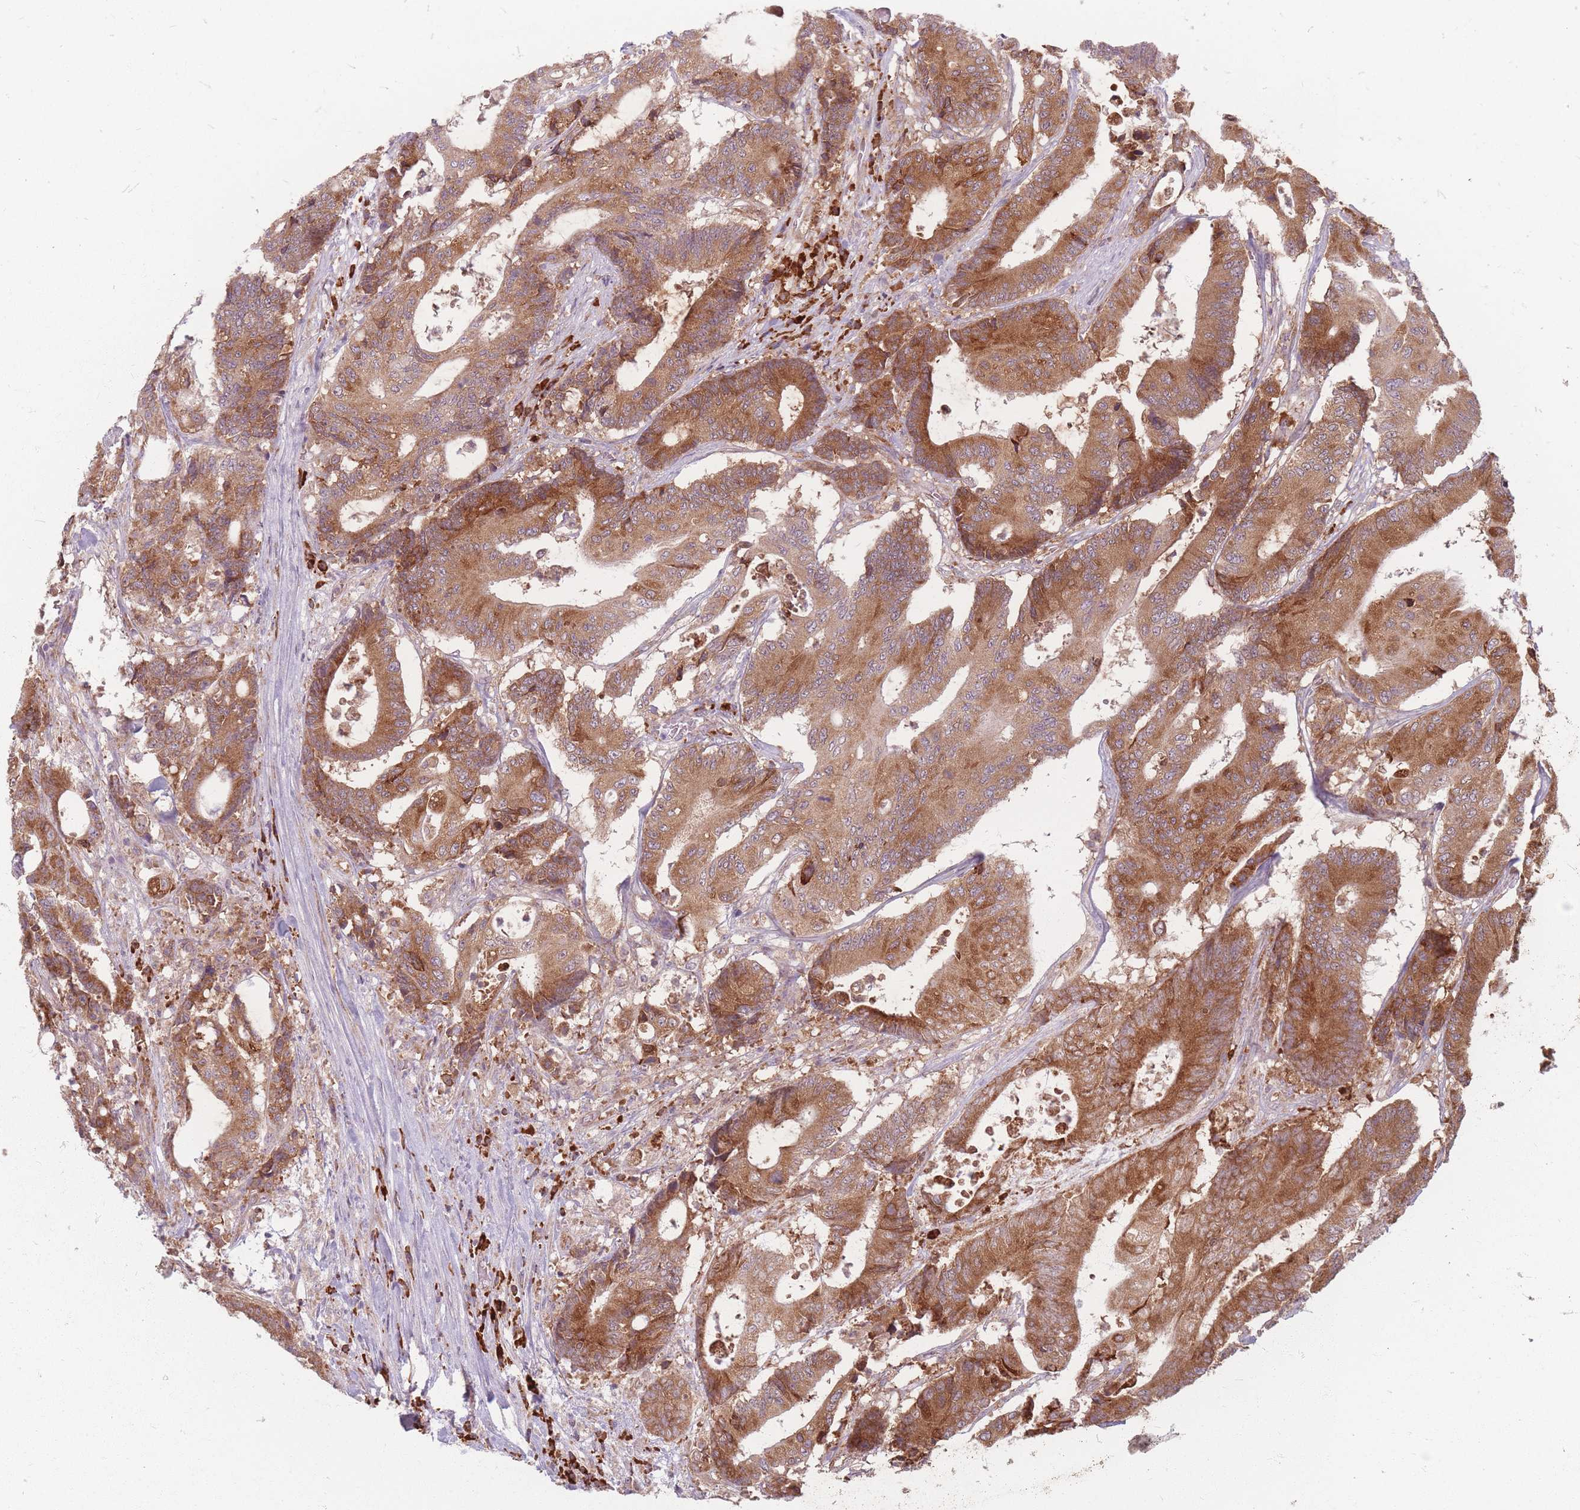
{"staining": {"intensity": "moderate", "quantity": ">75%", "location": "cytoplasmic/membranous"}, "tissue": "colorectal cancer", "cell_type": "Tumor cells", "image_type": "cancer", "snomed": [{"axis": "morphology", "description": "Adenocarcinoma, NOS"}, {"axis": "topography", "description": "Colon"}], "caption": "Moderate cytoplasmic/membranous staining for a protein is identified in about >75% of tumor cells of adenocarcinoma (colorectal) using immunohistochemistry (IHC).", "gene": "SMIM14", "patient": {"sex": "female", "age": 84}}